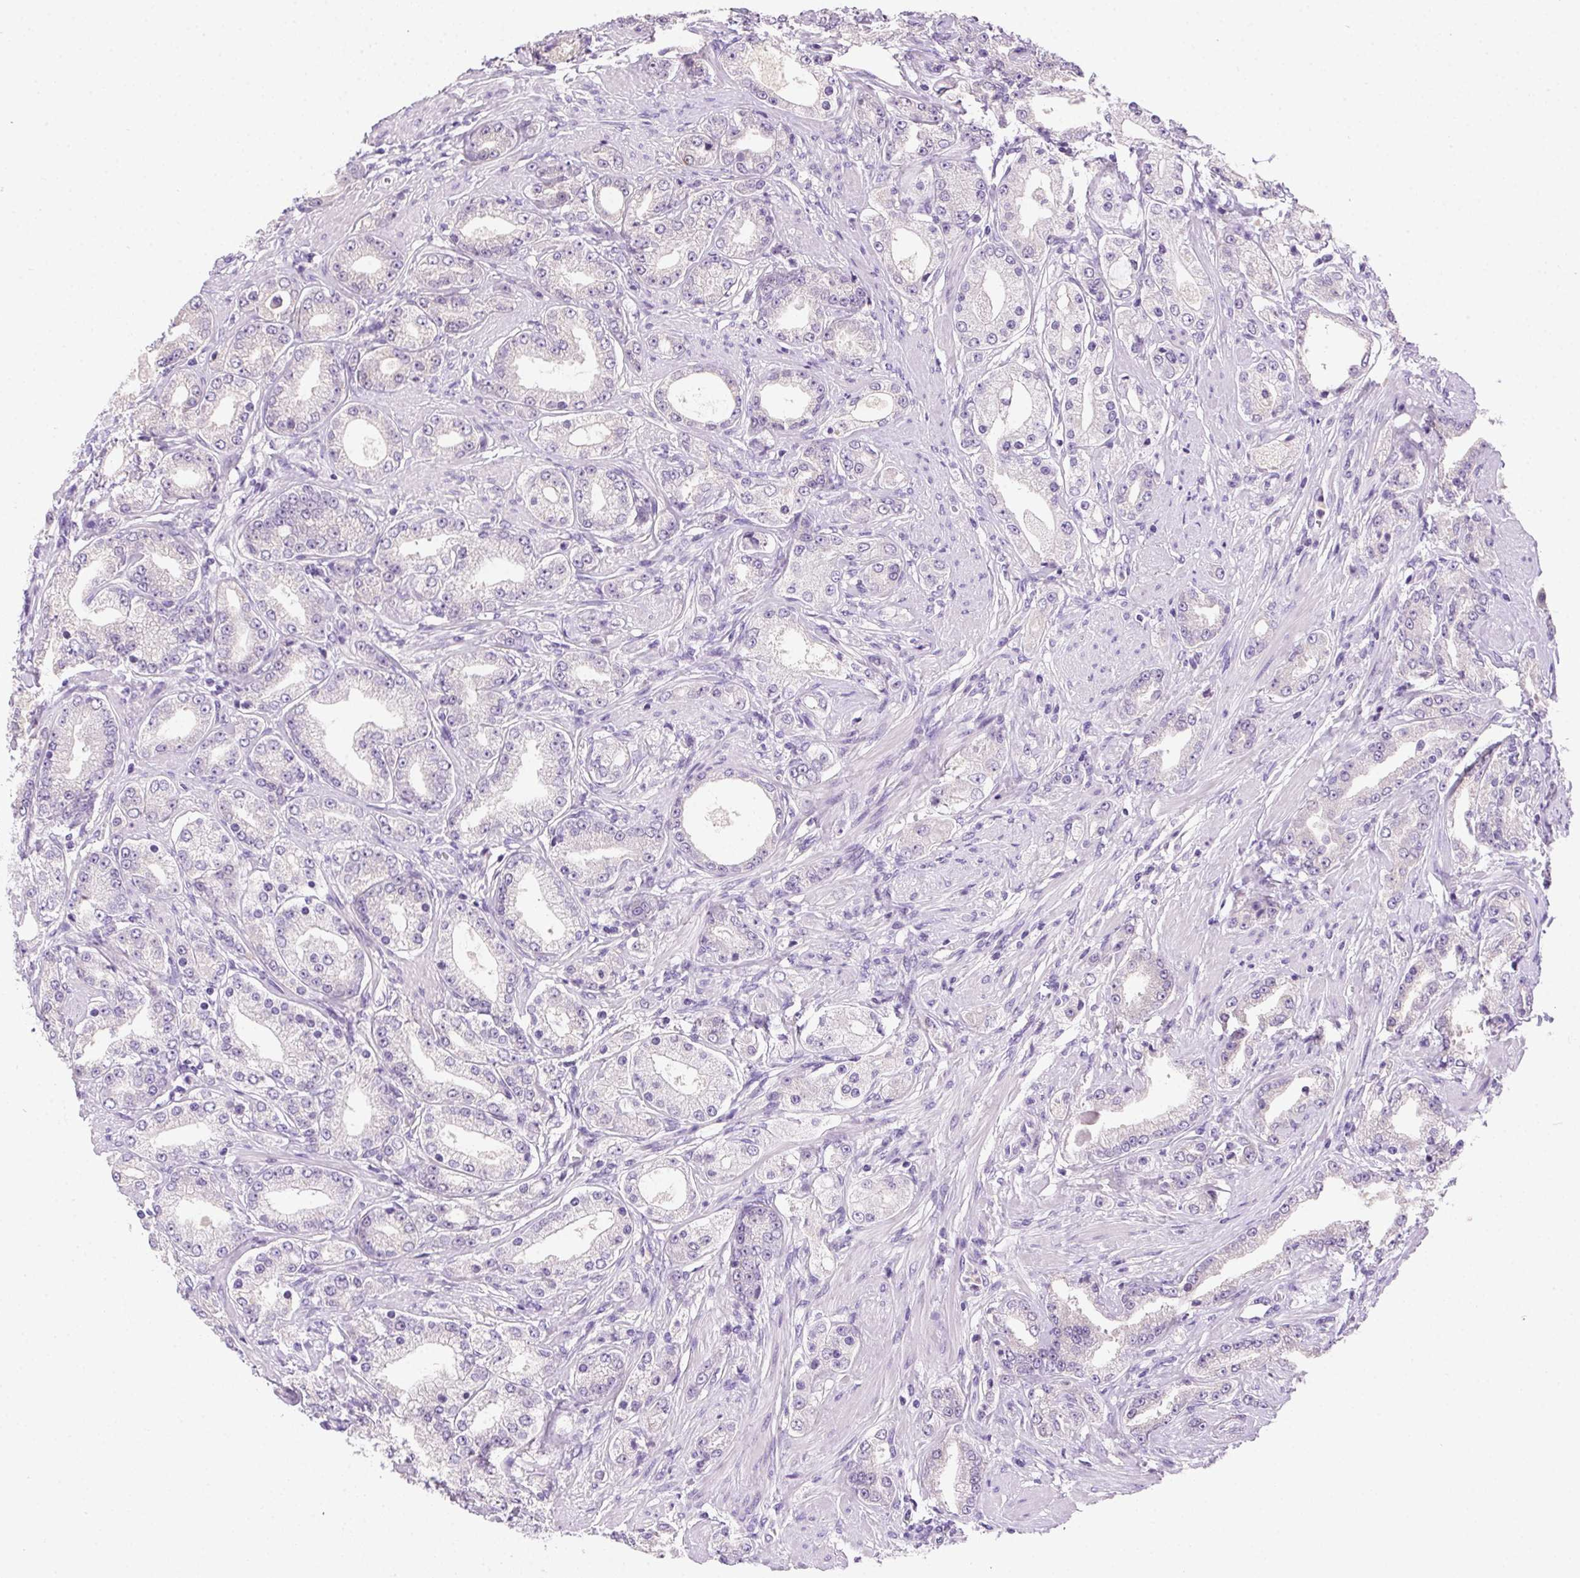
{"staining": {"intensity": "negative", "quantity": "none", "location": "none"}, "tissue": "prostate cancer", "cell_type": "Tumor cells", "image_type": "cancer", "snomed": [{"axis": "morphology", "description": "Adenocarcinoma, High grade"}, {"axis": "topography", "description": "Prostate"}], "caption": "Tumor cells are negative for protein expression in human prostate high-grade adenocarcinoma.", "gene": "SSTR4", "patient": {"sex": "male", "age": 67}}